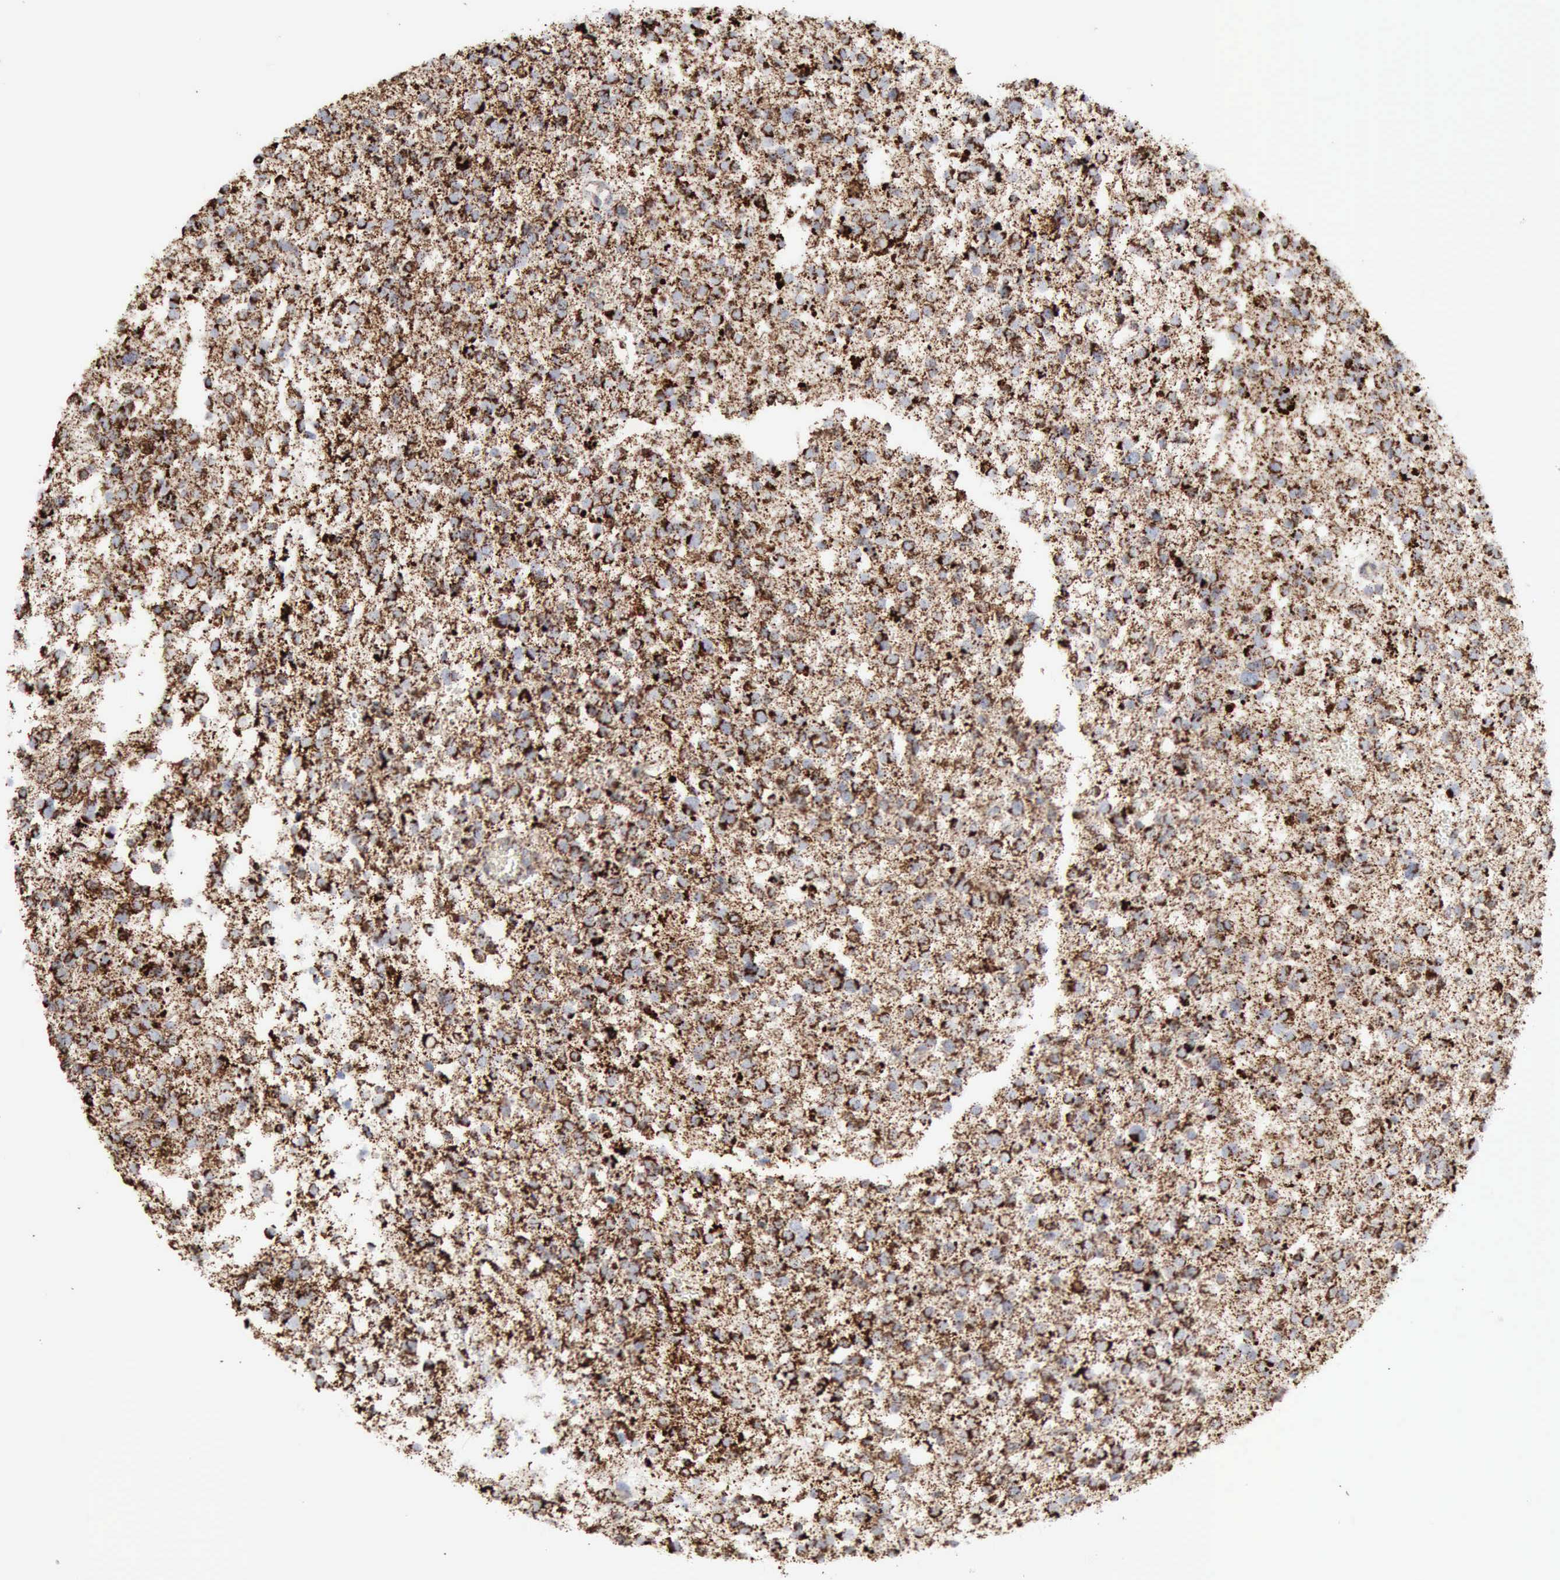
{"staining": {"intensity": "strong", "quantity": ">75%", "location": "cytoplasmic/membranous"}, "tissue": "glioma", "cell_type": "Tumor cells", "image_type": "cancer", "snomed": [{"axis": "morphology", "description": "Glioma, malignant, Low grade"}, {"axis": "topography", "description": "Brain"}], "caption": "About >75% of tumor cells in human glioma exhibit strong cytoplasmic/membranous protein expression as visualized by brown immunohistochemical staining.", "gene": "ACO2", "patient": {"sex": "female", "age": 36}}